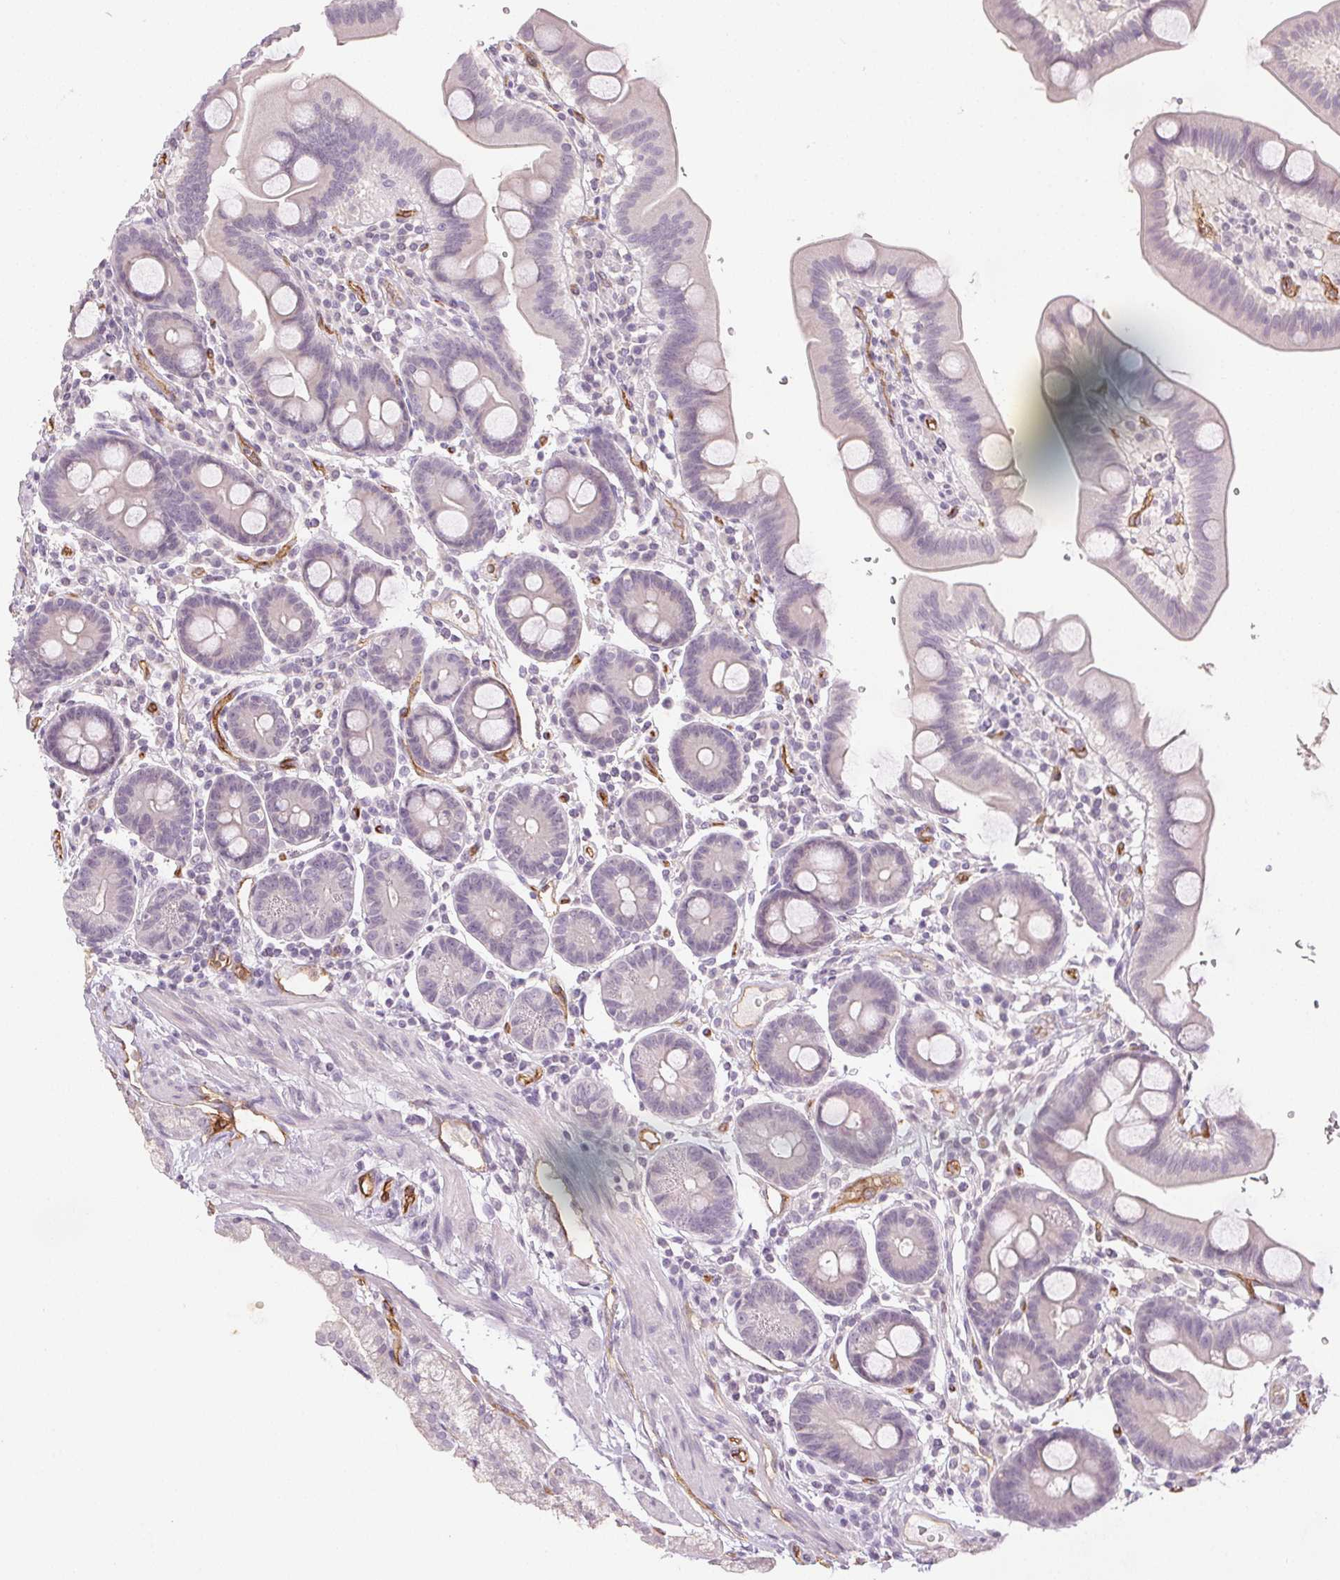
{"staining": {"intensity": "negative", "quantity": "none", "location": "none"}, "tissue": "duodenum", "cell_type": "Glandular cells", "image_type": "normal", "snomed": [{"axis": "morphology", "description": "Normal tissue, NOS"}, {"axis": "topography", "description": "Duodenum"}], "caption": "Histopathology image shows no protein expression in glandular cells of unremarkable duodenum.", "gene": "PODXL", "patient": {"sex": "male", "age": 59}}